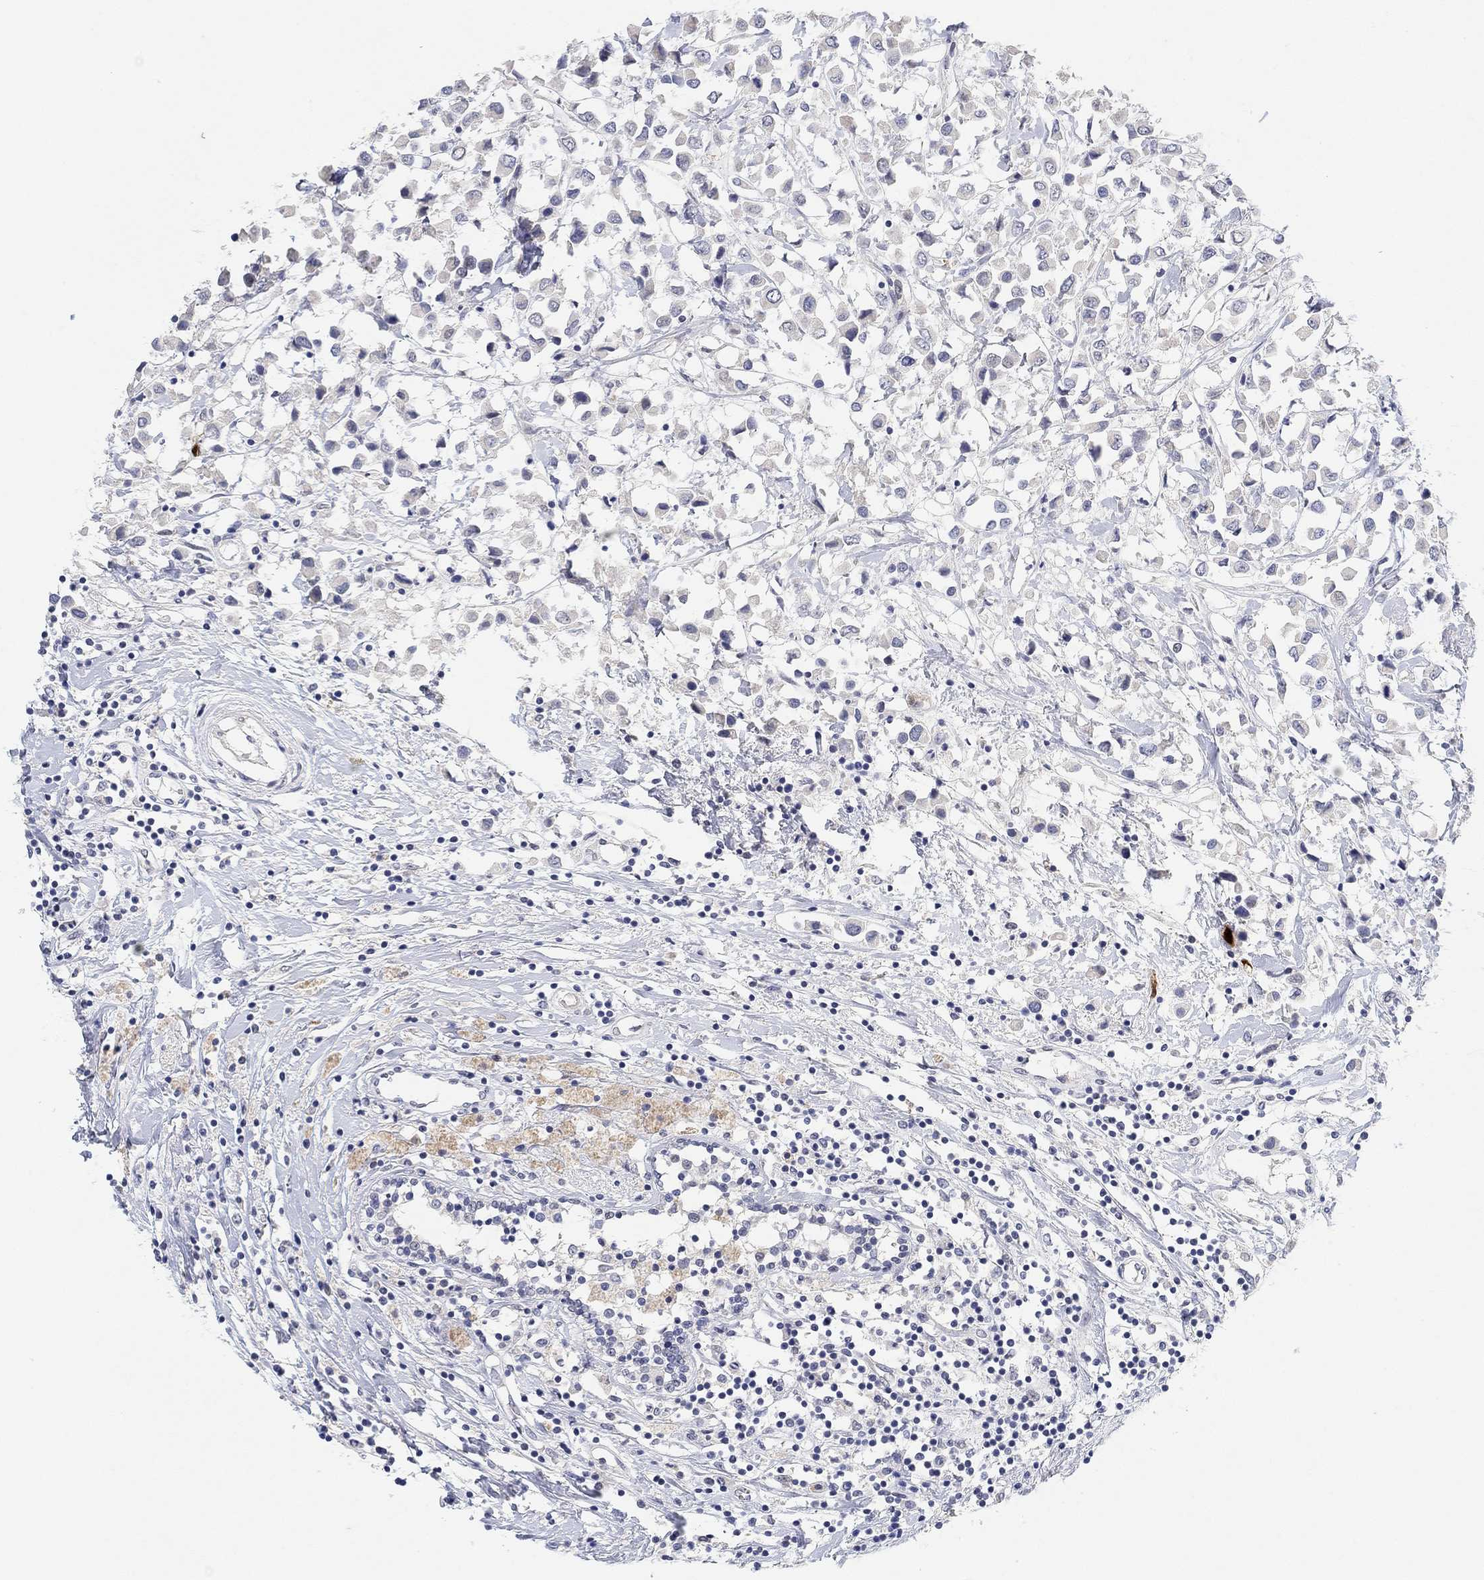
{"staining": {"intensity": "negative", "quantity": "none", "location": "none"}, "tissue": "breast cancer", "cell_type": "Tumor cells", "image_type": "cancer", "snomed": [{"axis": "morphology", "description": "Duct carcinoma"}, {"axis": "topography", "description": "Breast"}], "caption": "This is an immunohistochemistry (IHC) photomicrograph of breast cancer (infiltrating ductal carcinoma). There is no staining in tumor cells.", "gene": "VAT1L", "patient": {"sex": "female", "age": 61}}